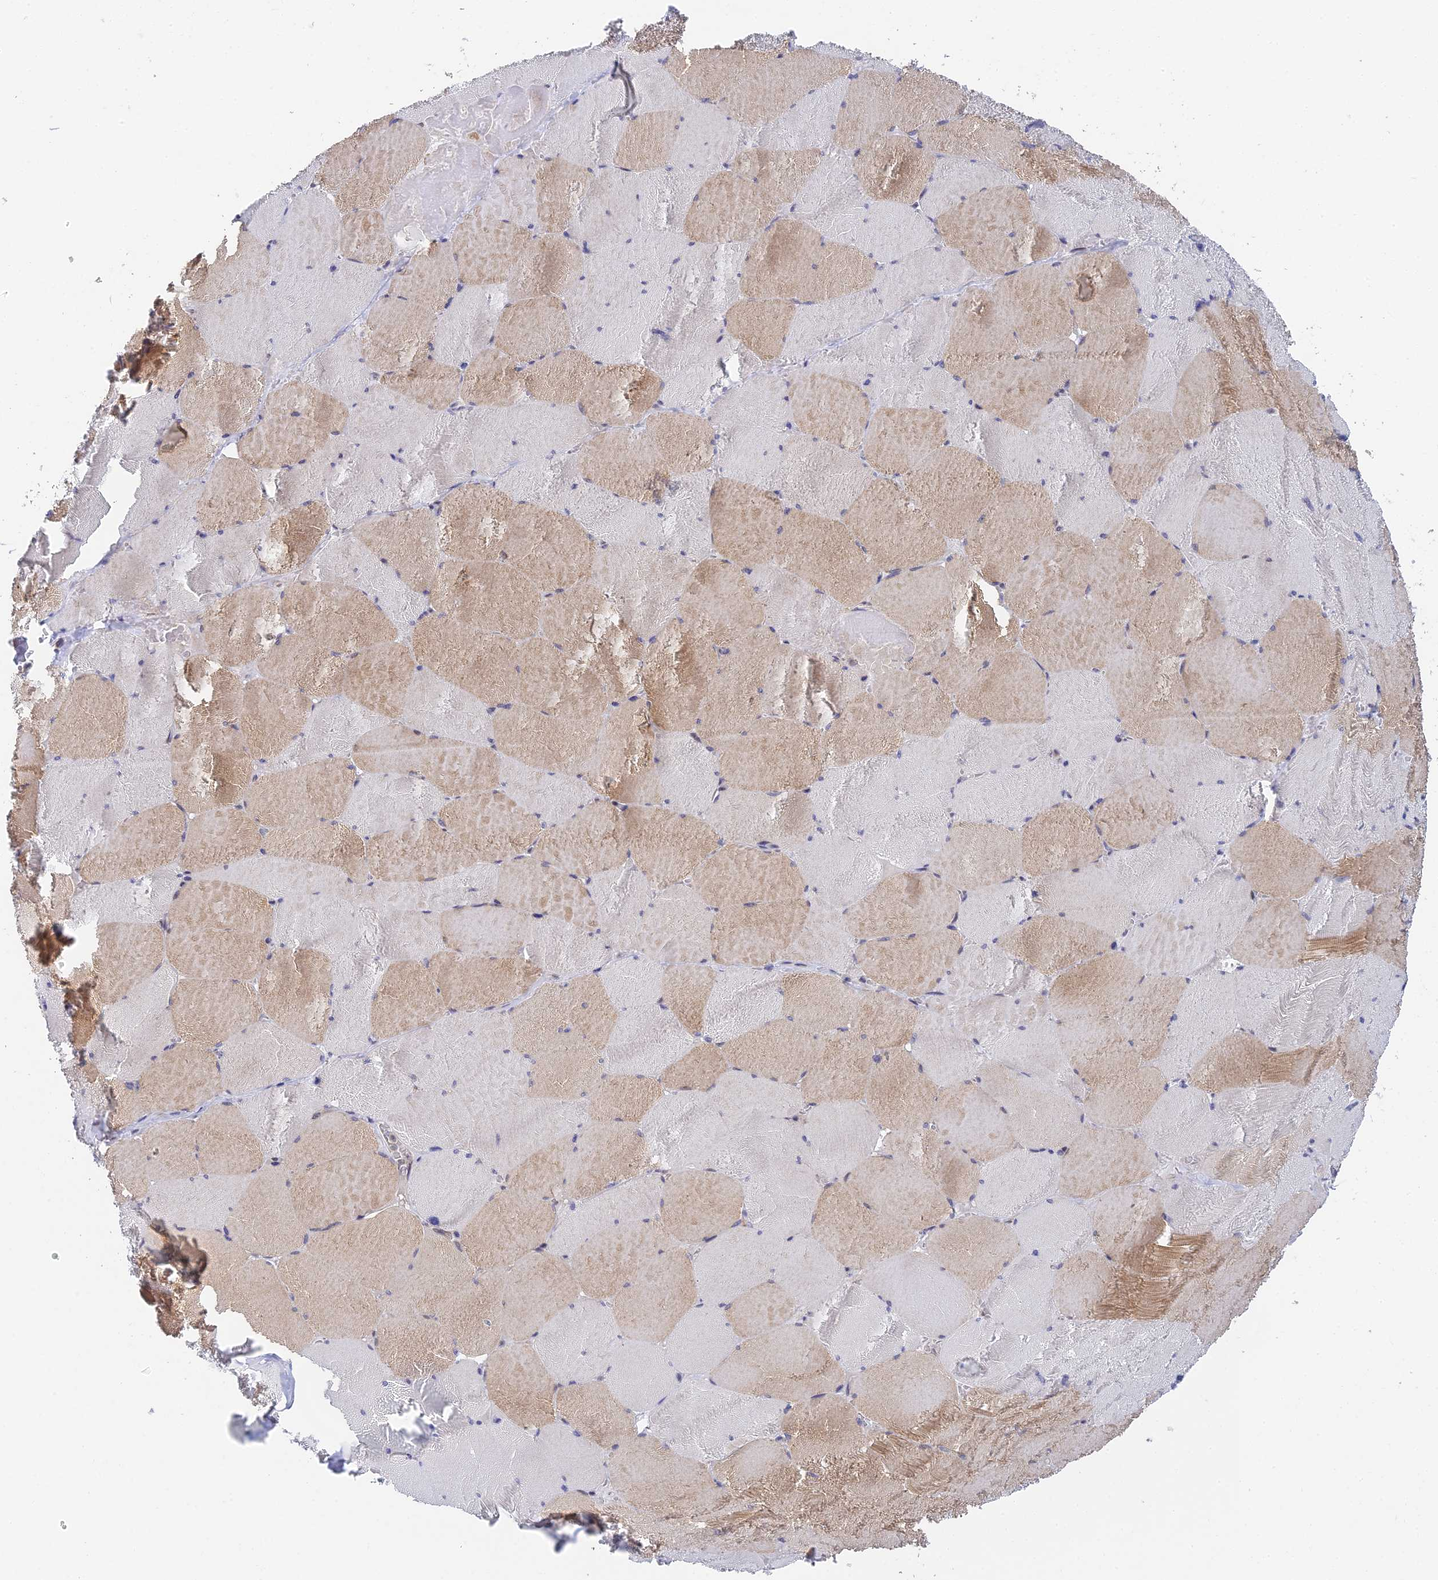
{"staining": {"intensity": "moderate", "quantity": "25%-75%", "location": "cytoplasmic/membranous"}, "tissue": "skeletal muscle", "cell_type": "Myocytes", "image_type": "normal", "snomed": [{"axis": "morphology", "description": "Normal tissue, NOS"}, {"axis": "topography", "description": "Skeletal muscle"}, {"axis": "topography", "description": "Head-Neck"}], "caption": "Immunohistochemical staining of unremarkable skeletal muscle exhibits 25%-75% levels of moderate cytoplasmic/membranous protein positivity in approximately 25%-75% of myocytes. (DAB = brown stain, brightfield microscopy at high magnification).", "gene": "NSMCE1", "patient": {"sex": "male", "age": 66}}